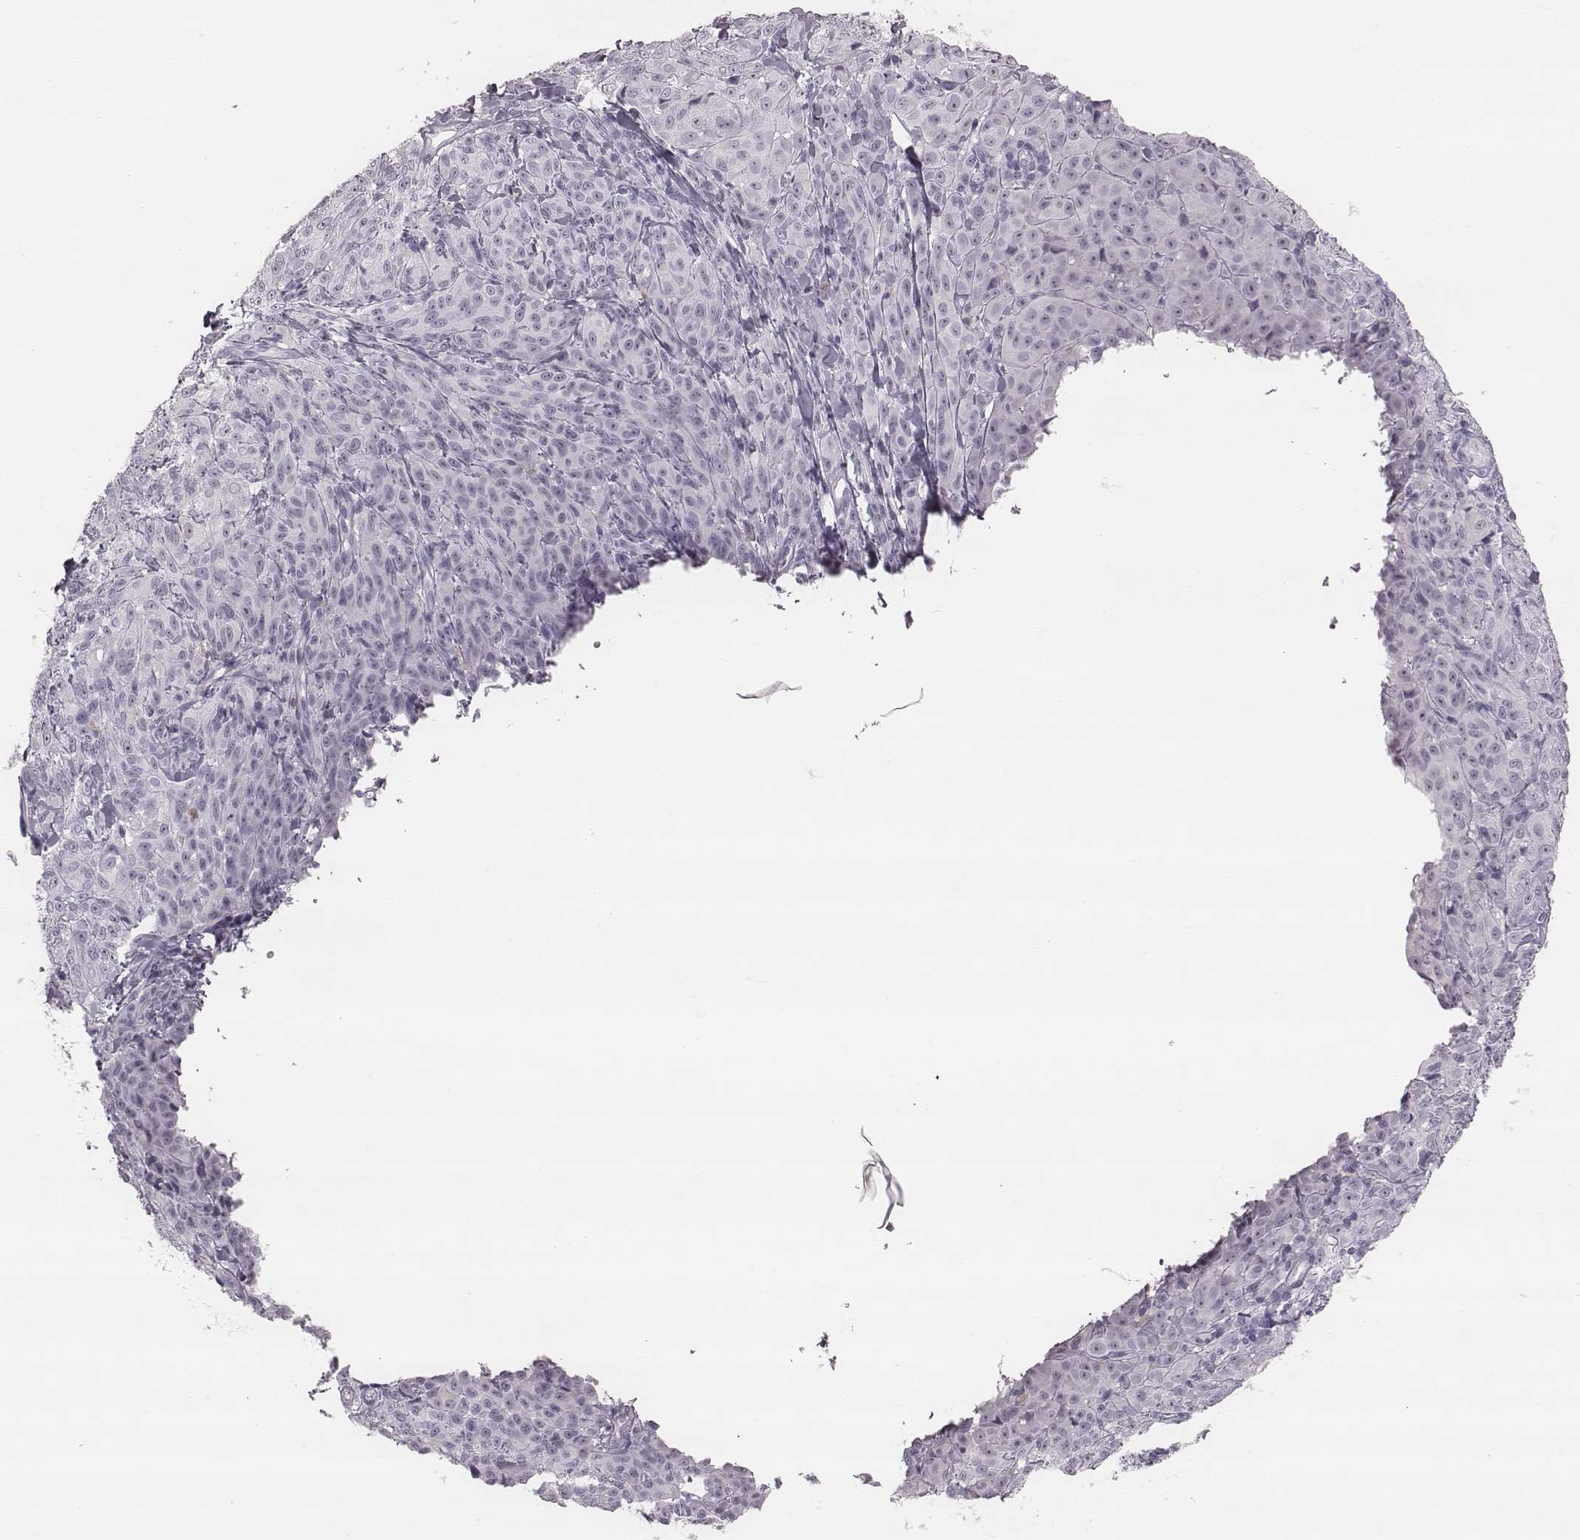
{"staining": {"intensity": "negative", "quantity": "none", "location": "none"}, "tissue": "melanoma", "cell_type": "Tumor cells", "image_type": "cancer", "snomed": [{"axis": "morphology", "description": "Malignant melanoma, NOS"}, {"axis": "topography", "description": "Skin"}], "caption": "Immunohistochemistry of malignant melanoma shows no expression in tumor cells.", "gene": "KRT74", "patient": {"sex": "male", "age": 89}}